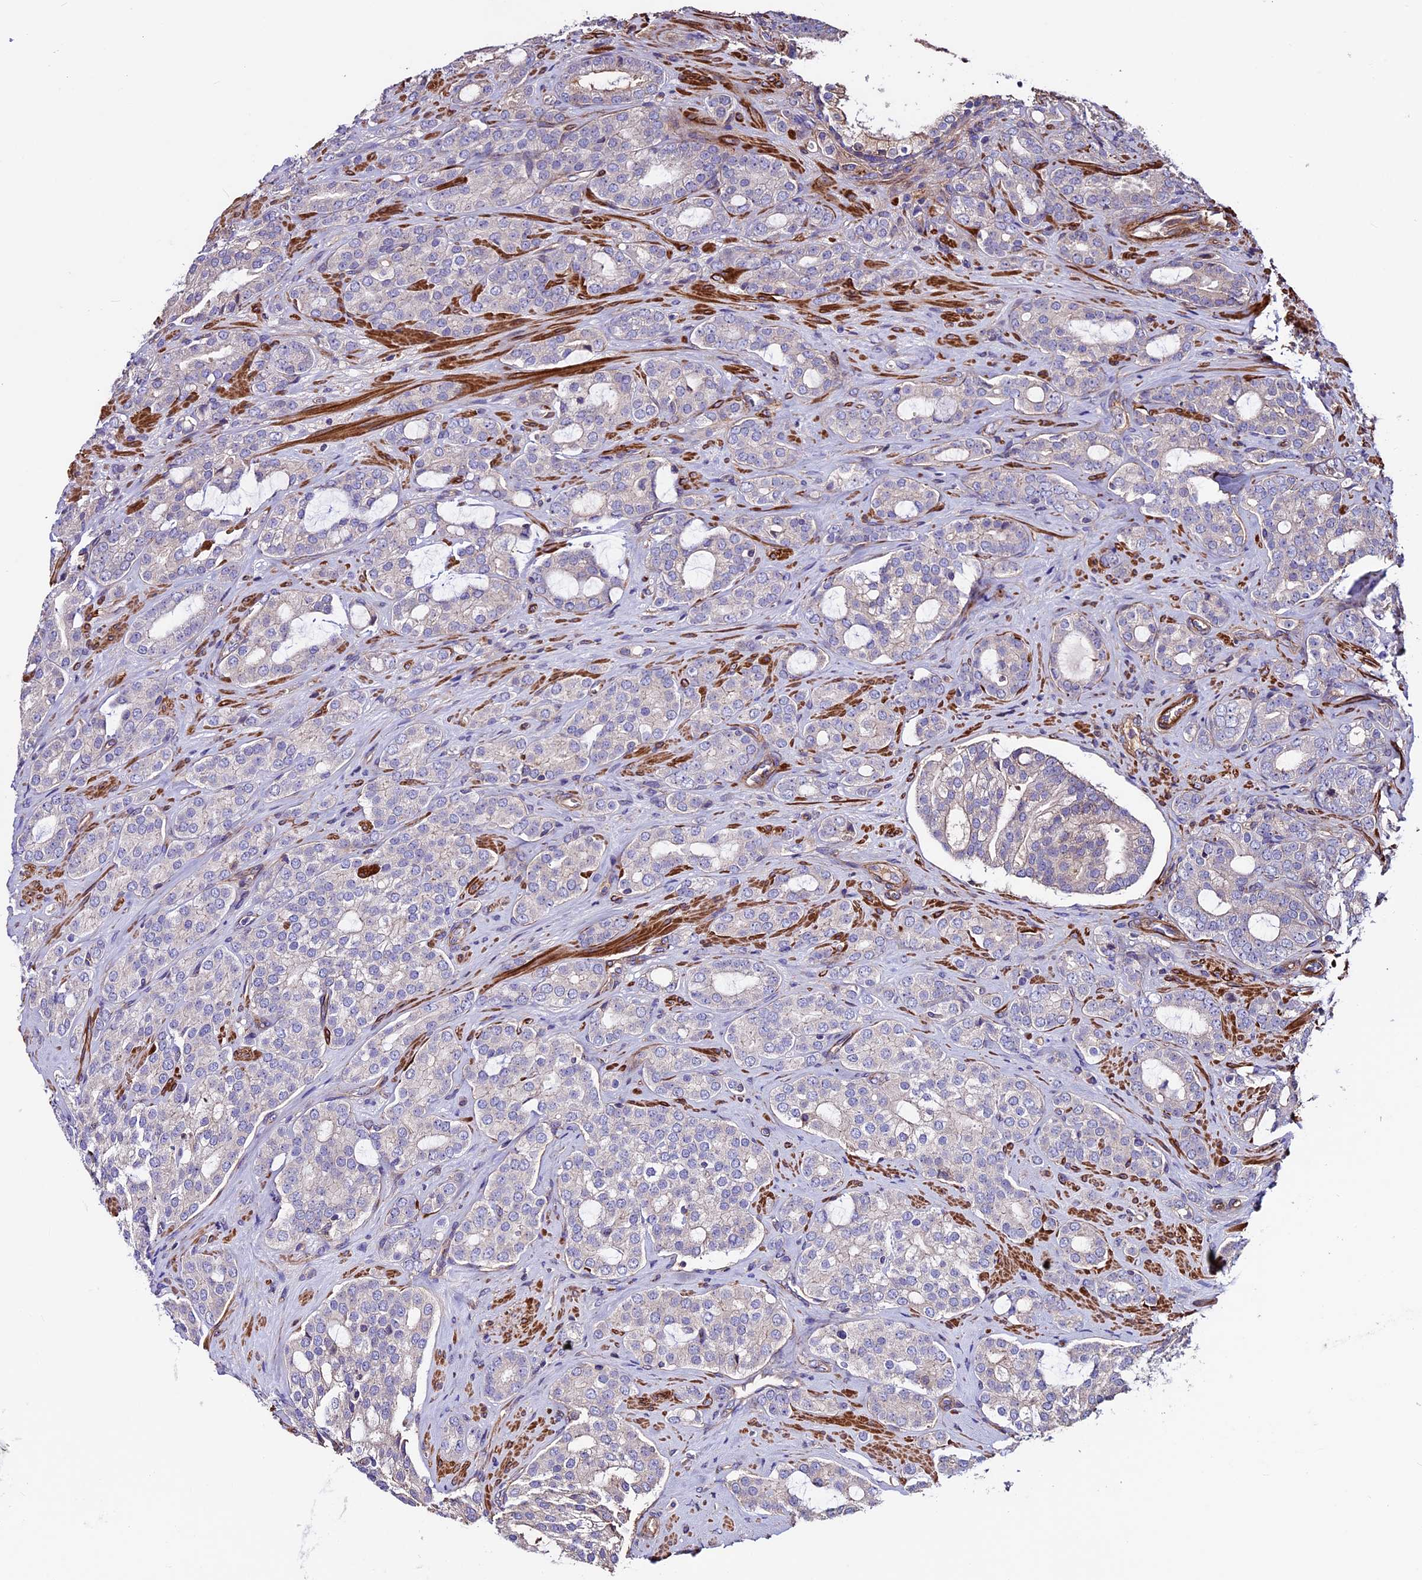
{"staining": {"intensity": "negative", "quantity": "none", "location": "none"}, "tissue": "prostate cancer", "cell_type": "Tumor cells", "image_type": "cancer", "snomed": [{"axis": "morphology", "description": "Adenocarcinoma, High grade"}, {"axis": "topography", "description": "Prostate"}], "caption": "DAB (3,3'-diaminobenzidine) immunohistochemical staining of human prostate cancer (high-grade adenocarcinoma) reveals no significant expression in tumor cells.", "gene": "EVA1B", "patient": {"sex": "male", "age": 63}}